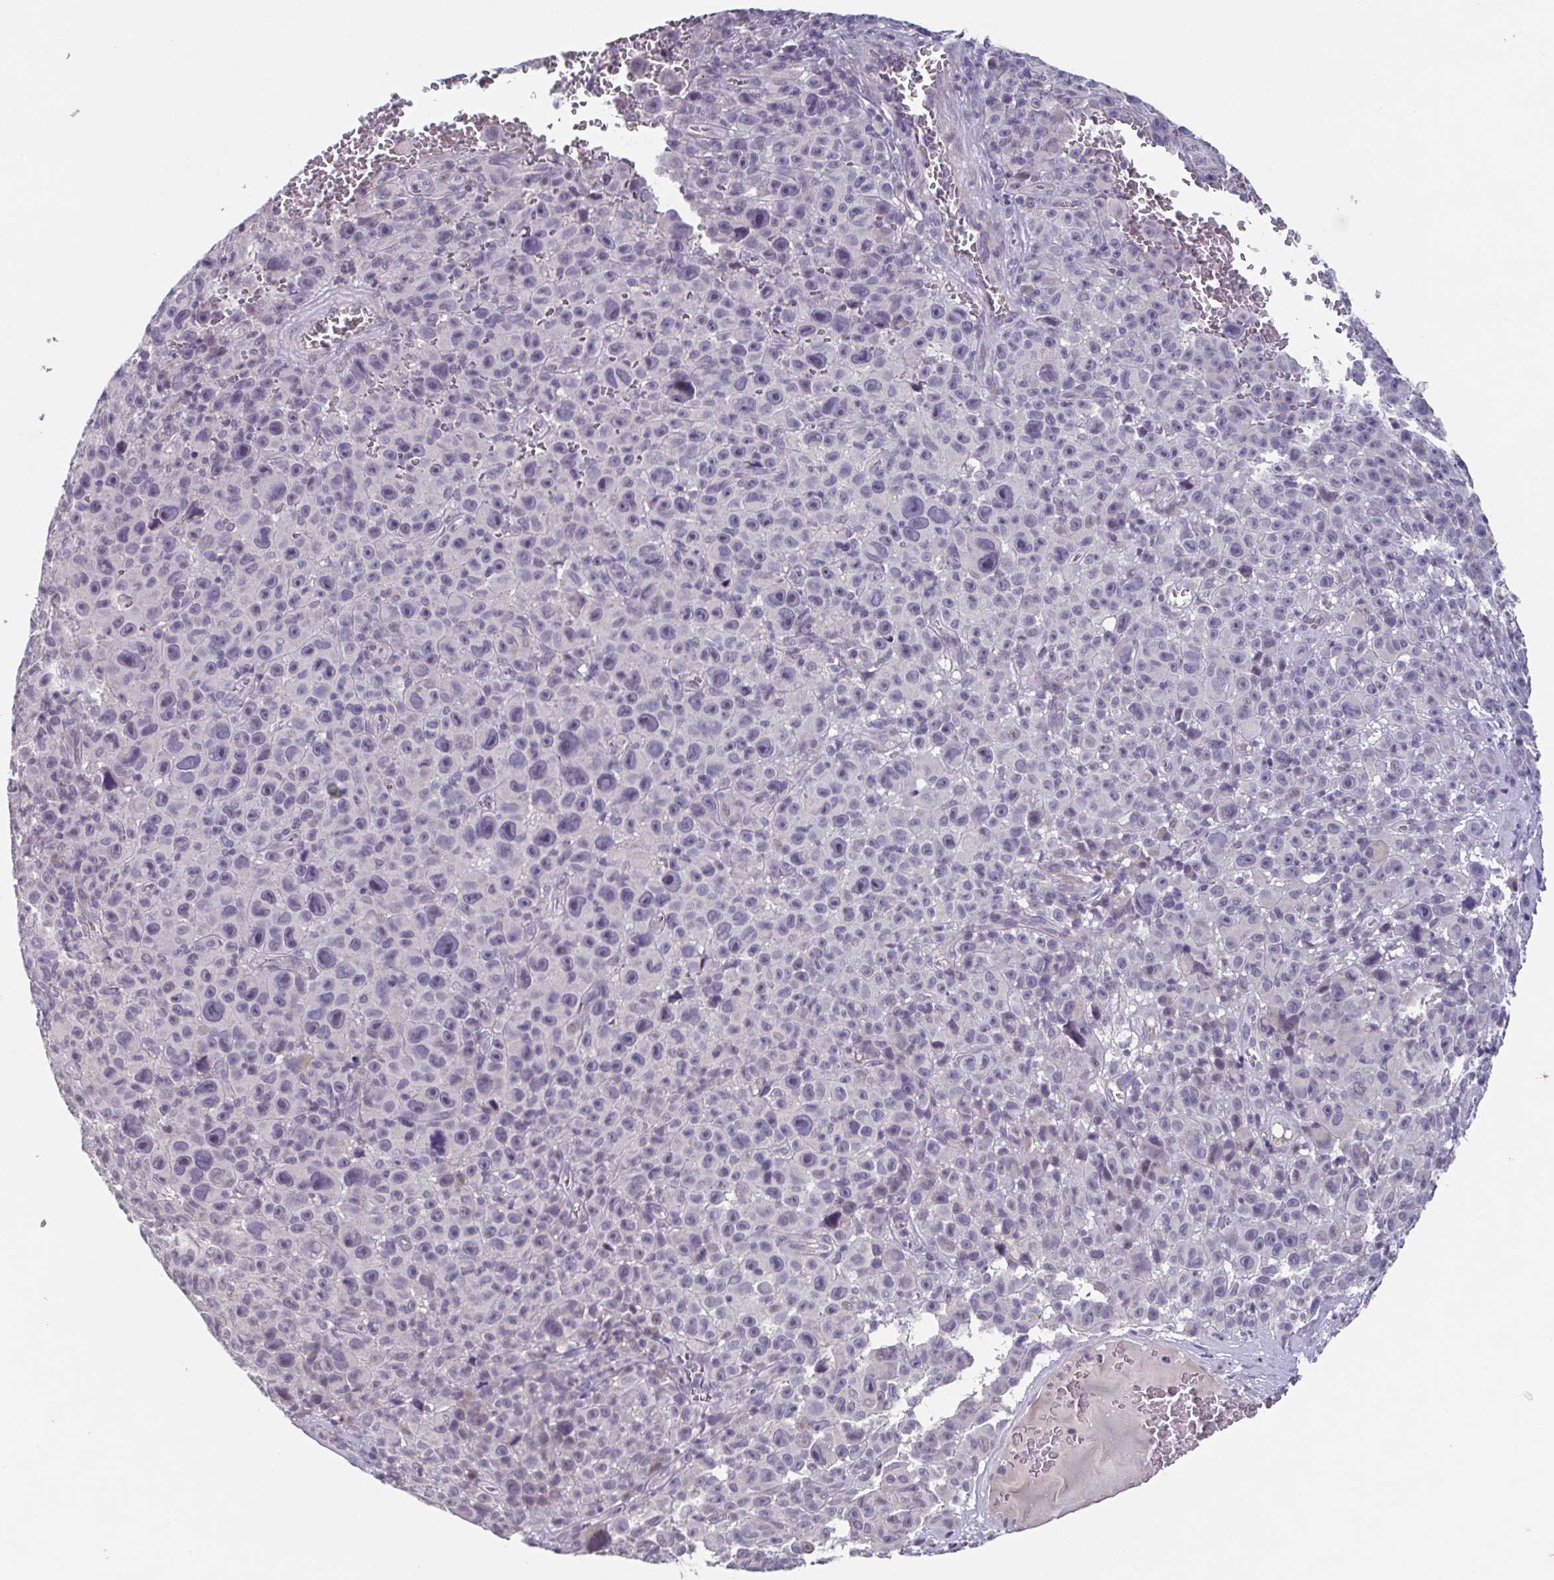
{"staining": {"intensity": "negative", "quantity": "none", "location": "none"}, "tissue": "melanoma", "cell_type": "Tumor cells", "image_type": "cancer", "snomed": [{"axis": "morphology", "description": "Malignant melanoma, NOS"}, {"axis": "topography", "description": "Skin"}], "caption": "An image of malignant melanoma stained for a protein shows no brown staining in tumor cells.", "gene": "GHRL", "patient": {"sex": "female", "age": 82}}